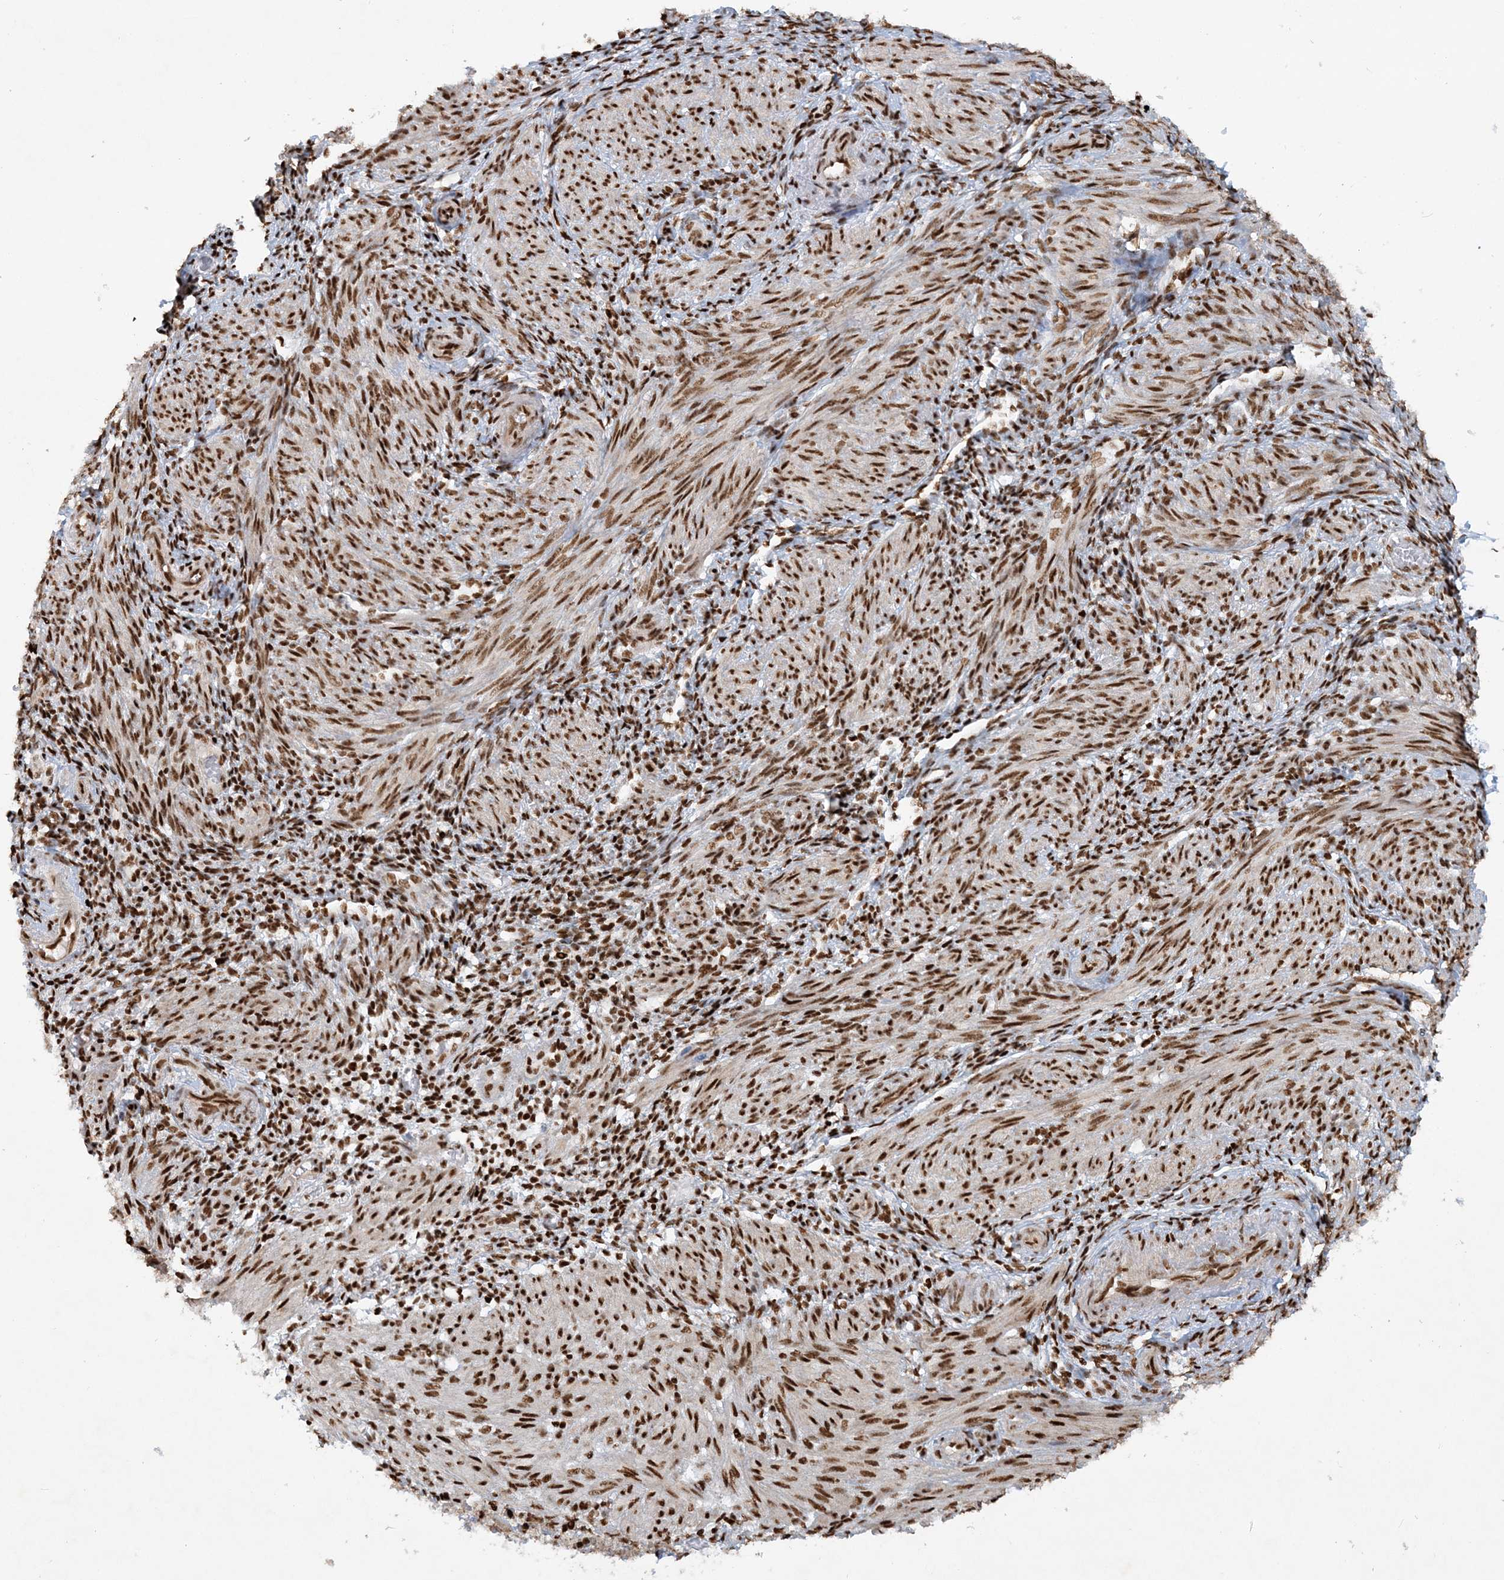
{"staining": {"intensity": "strong", "quantity": ">75%", "location": "nuclear"}, "tissue": "smooth muscle", "cell_type": "Smooth muscle cells", "image_type": "normal", "snomed": [{"axis": "morphology", "description": "Normal tissue, NOS"}, {"axis": "topography", "description": "Smooth muscle"}], "caption": "Human smooth muscle stained for a protein (brown) demonstrates strong nuclear positive positivity in about >75% of smooth muscle cells.", "gene": "DELE1", "patient": {"sex": "female", "age": 39}}